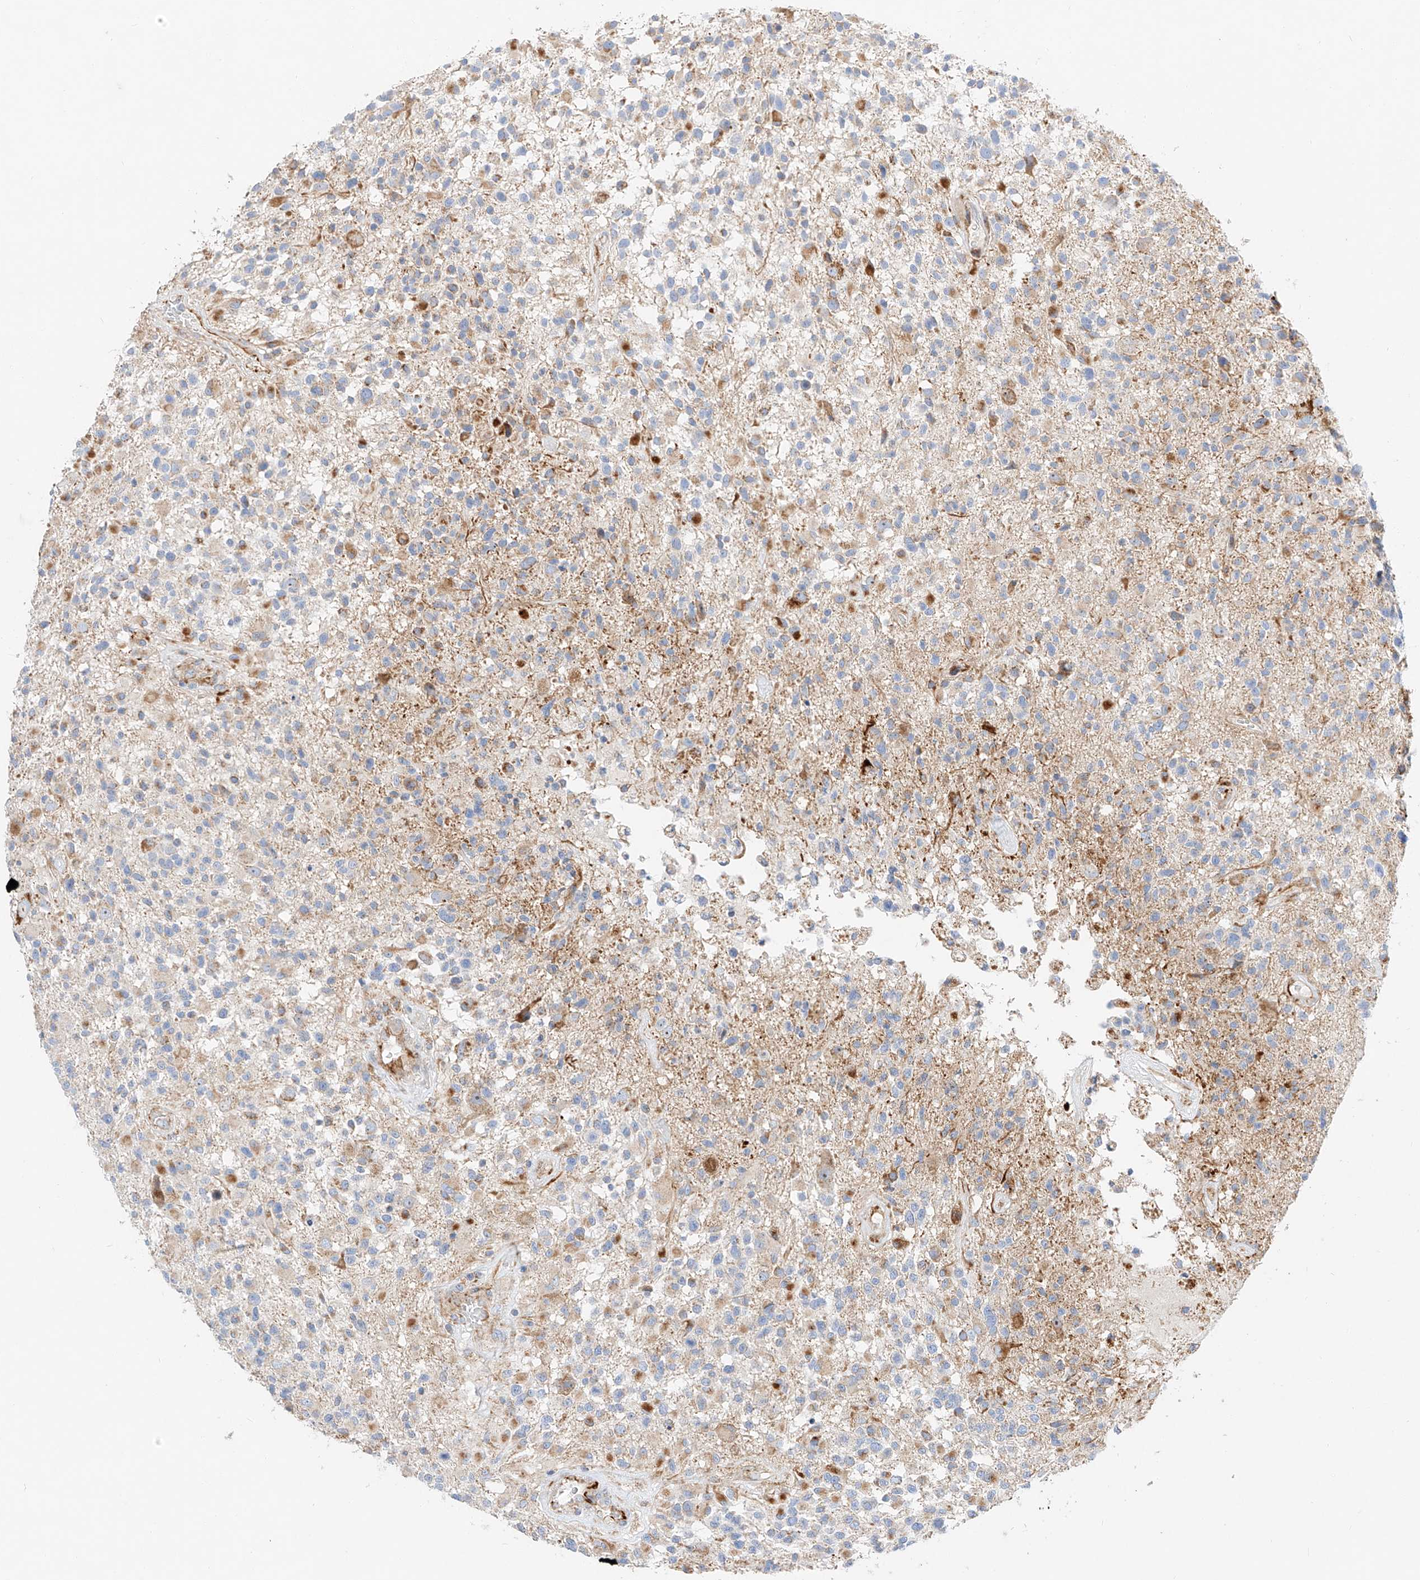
{"staining": {"intensity": "negative", "quantity": "none", "location": "none"}, "tissue": "glioma", "cell_type": "Tumor cells", "image_type": "cancer", "snomed": [{"axis": "morphology", "description": "Glioma, malignant, High grade"}, {"axis": "morphology", "description": "Glioblastoma, NOS"}, {"axis": "topography", "description": "Brain"}], "caption": "Immunohistochemistry photomicrograph of neoplastic tissue: glioma stained with DAB demonstrates no significant protein positivity in tumor cells. (DAB (3,3'-diaminobenzidine) immunohistochemistry (IHC) with hematoxylin counter stain).", "gene": "CST9", "patient": {"sex": "male", "age": 60}}